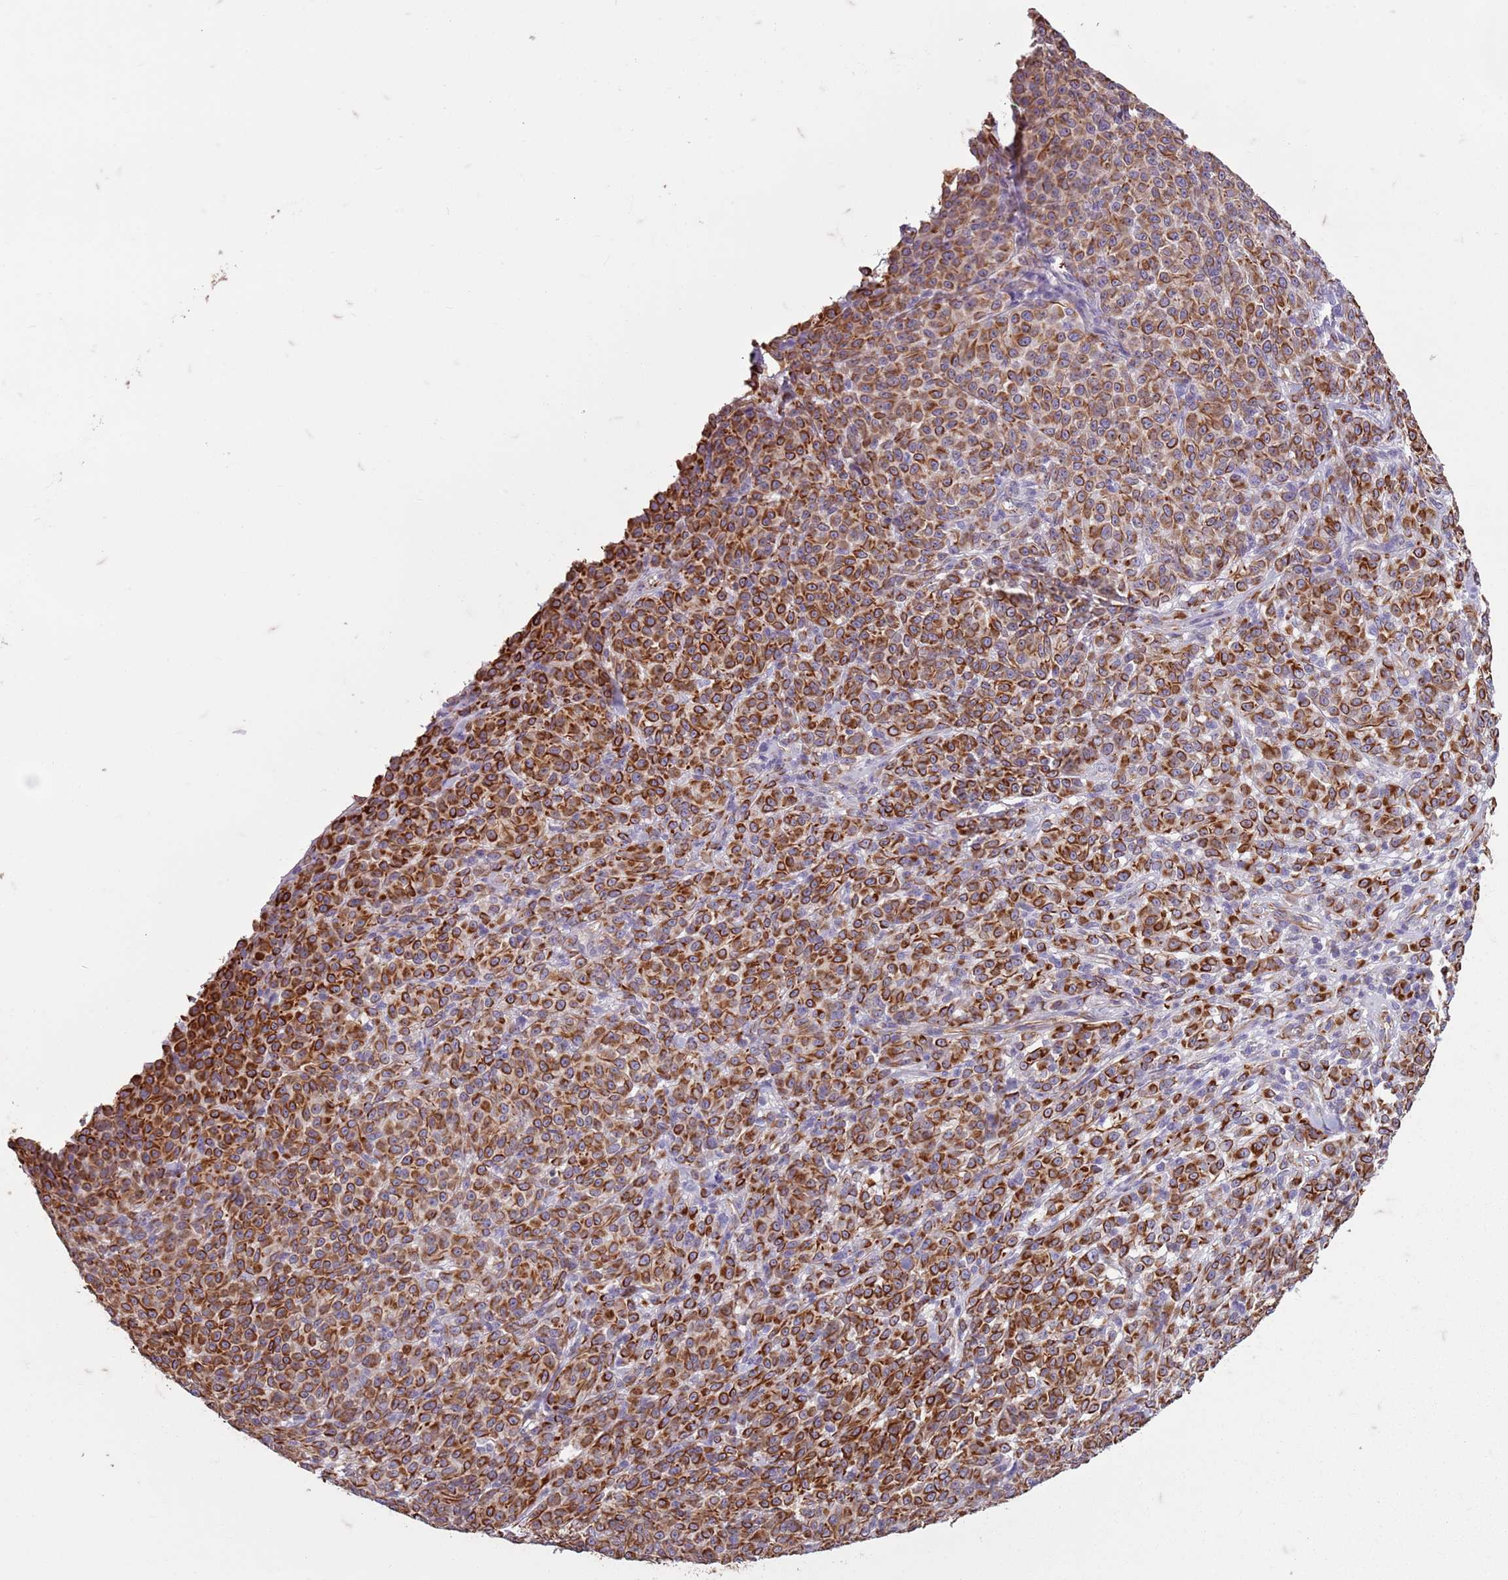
{"staining": {"intensity": "strong", "quantity": "25%-75%", "location": "cytoplasmic/membranous"}, "tissue": "melanoma", "cell_type": "Tumor cells", "image_type": "cancer", "snomed": [{"axis": "morphology", "description": "Normal tissue, NOS"}, {"axis": "morphology", "description": "Malignant melanoma, NOS"}, {"axis": "topography", "description": "Skin"}], "caption": "Immunohistochemistry staining of melanoma, which demonstrates high levels of strong cytoplasmic/membranous expression in about 25%-75% of tumor cells indicating strong cytoplasmic/membranous protein staining. The staining was performed using DAB (3,3'-diaminobenzidine) (brown) for protein detection and nuclei were counterstained in hematoxylin (blue).", "gene": "TAS2R38", "patient": {"sex": "female", "age": 34}}